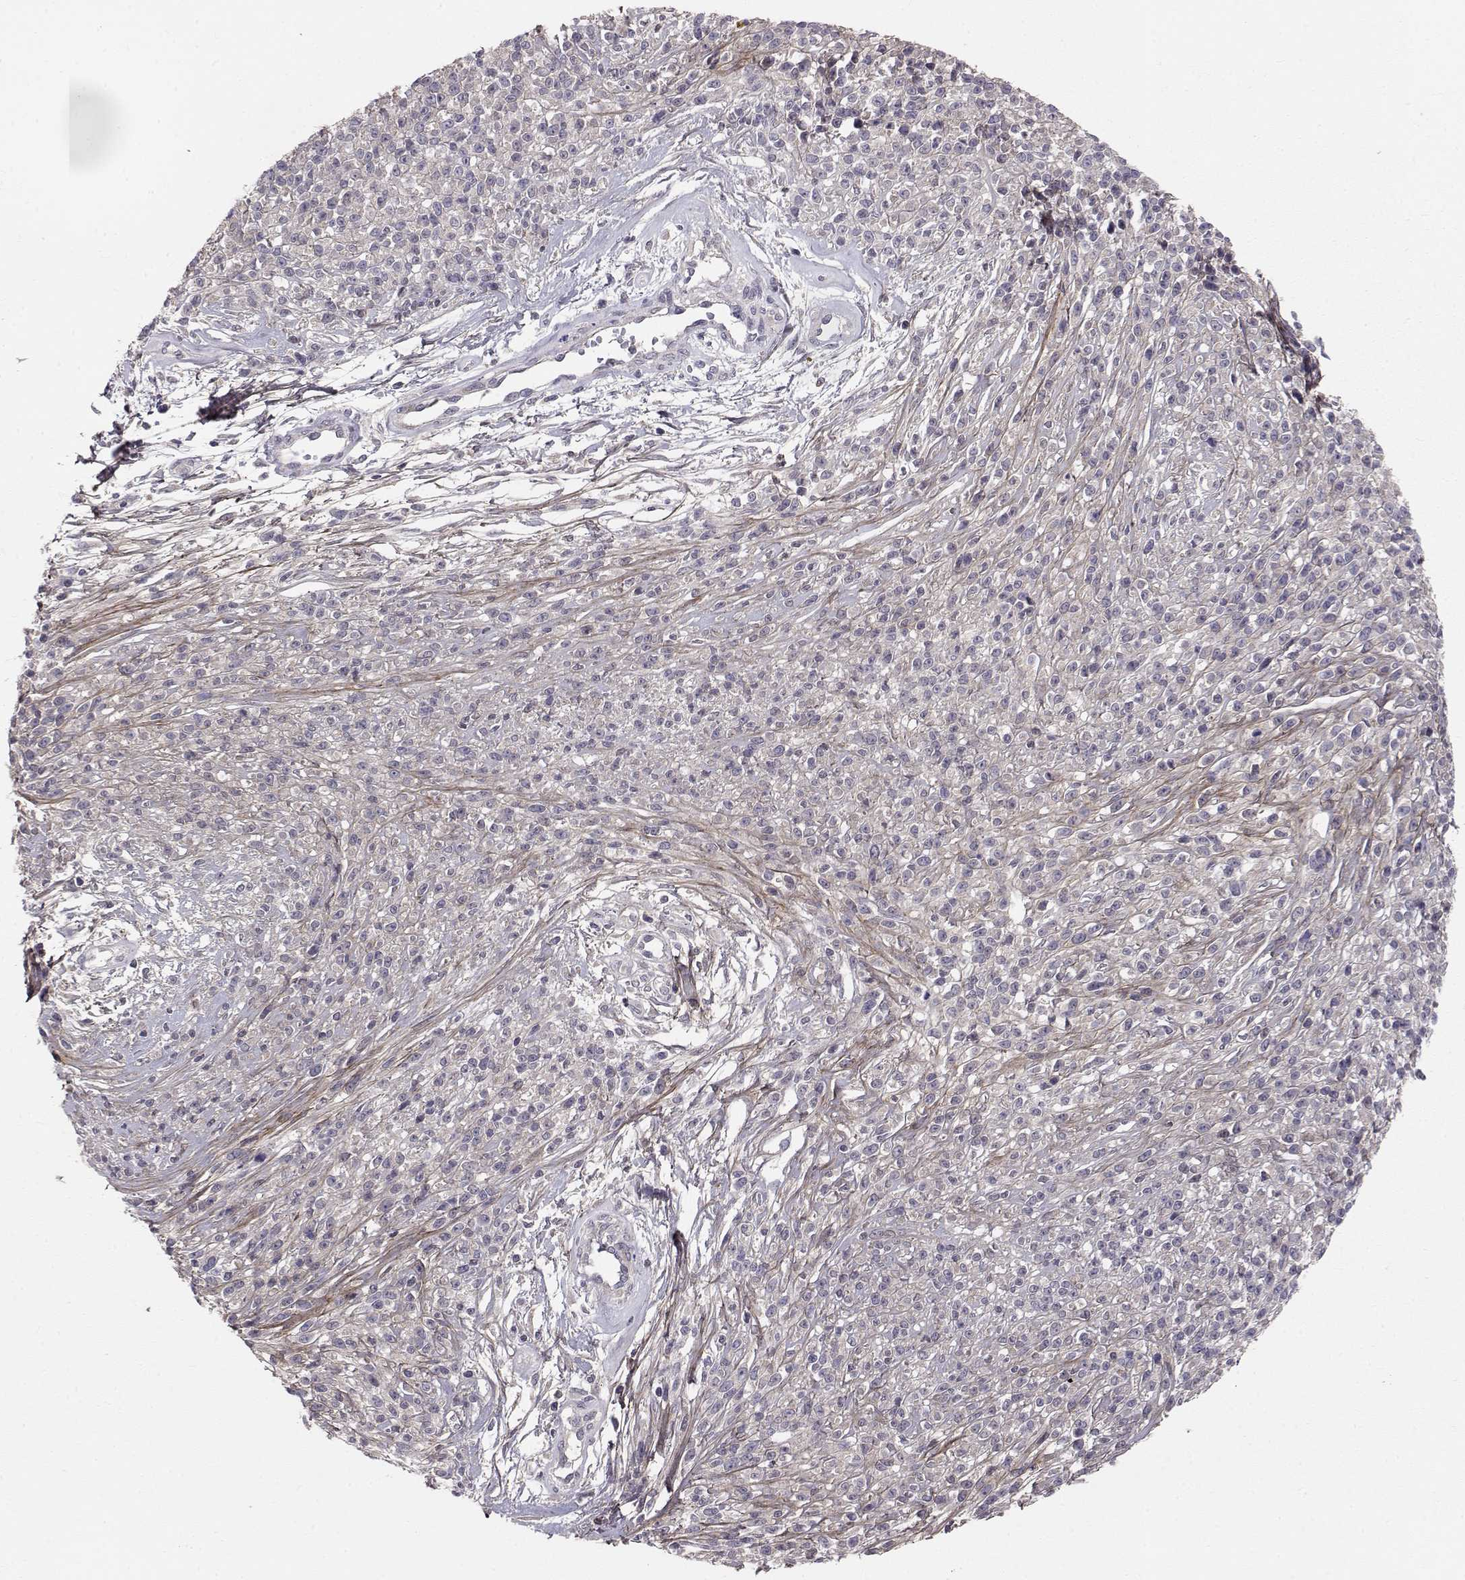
{"staining": {"intensity": "negative", "quantity": "none", "location": "none"}, "tissue": "melanoma", "cell_type": "Tumor cells", "image_type": "cancer", "snomed": [{"axis": "morphology", "description": "Malignant melanoma, NOS"}, {"axis": "topography", "description": "Skin"}, {"axis": "topography", "description": "Skin of trunk"}], "caption": "Immunohistochemistry (IHC) of malignant melanoma demonstrates no expression in tumor cells. The staining was performed using DAB to visualize the protein expression in brown, while the nuclei were stained in blue with hematoxylin (Magnification: 20x).", "gene": "PEX5L", "patient": {"sex": "male", "age": 74}}